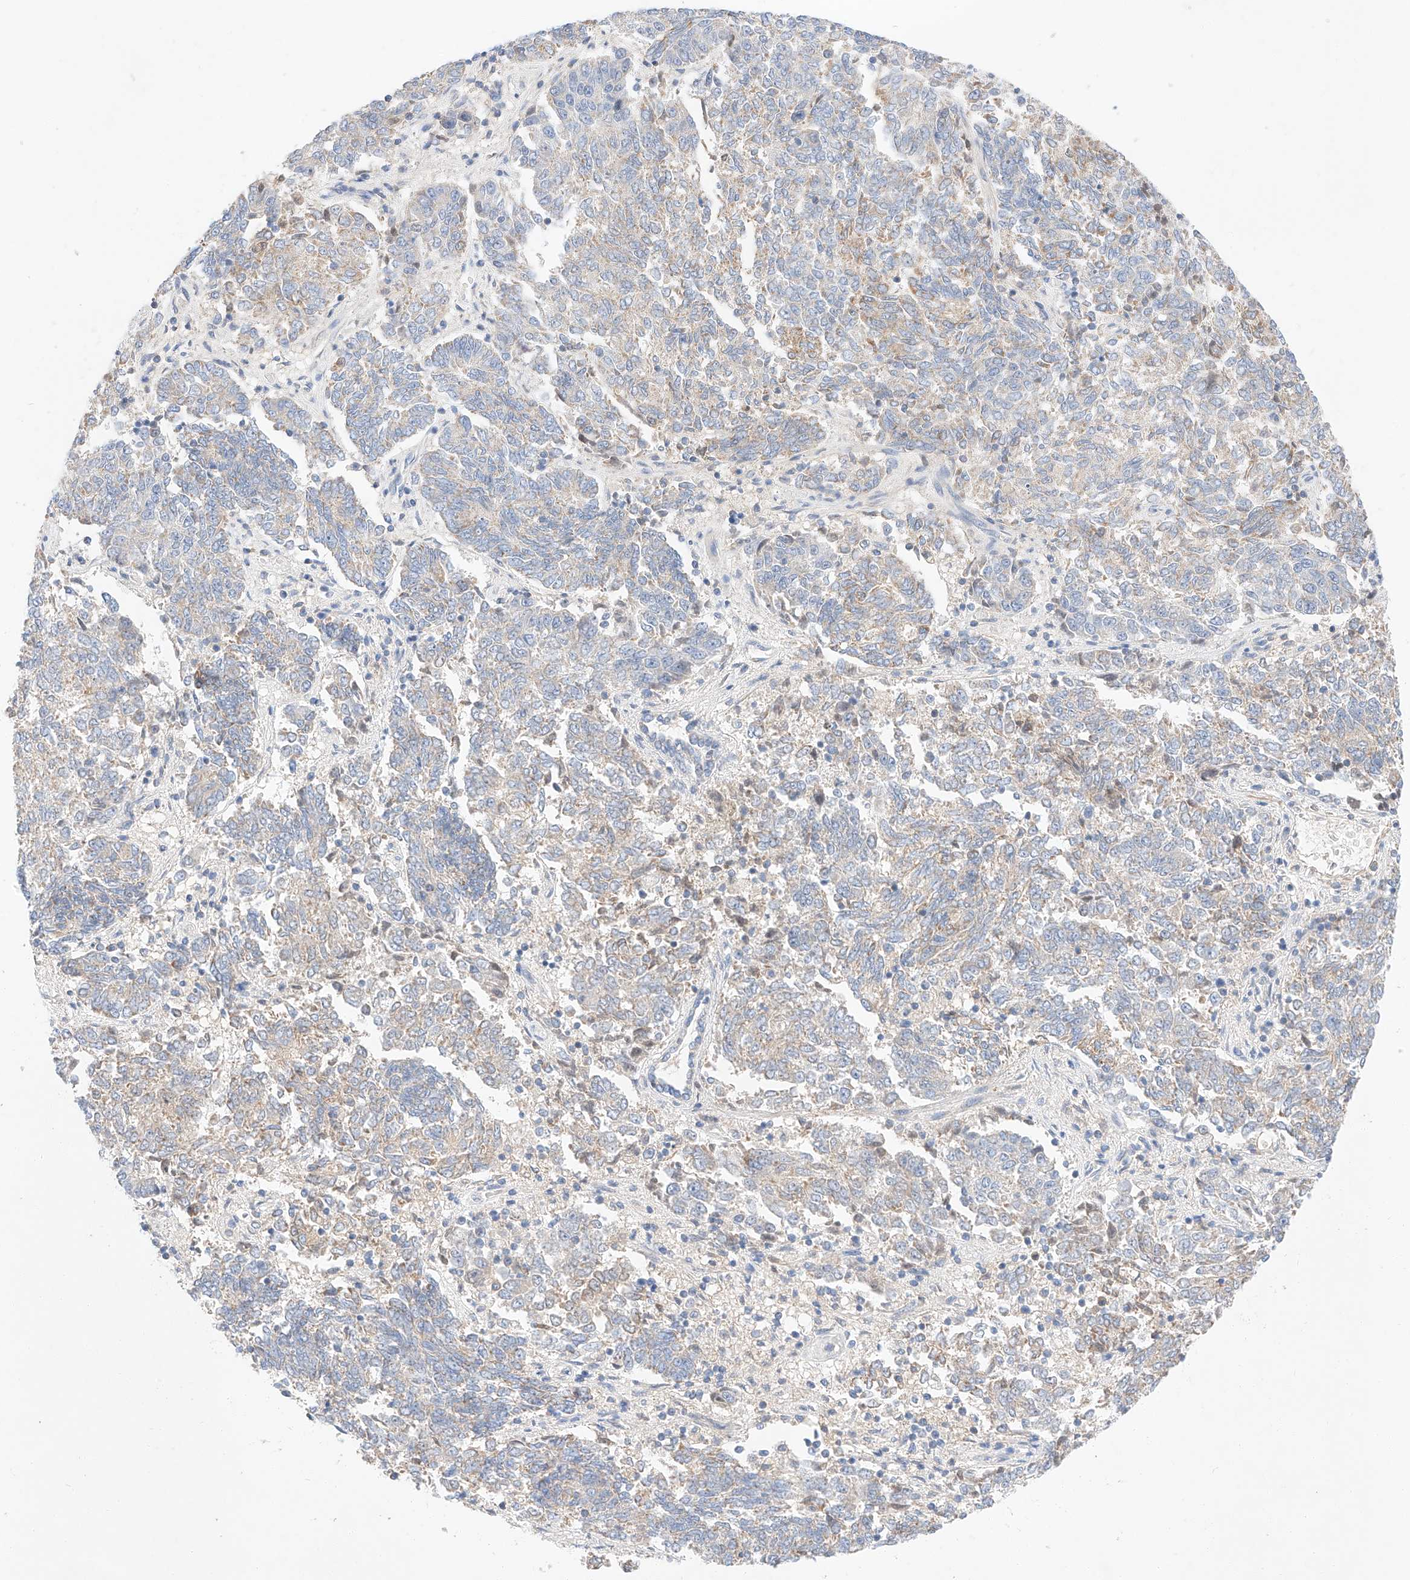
{"staining": {"intensity": "negative", "quantity": "none", "location": "none"}, "tissue": "endometrial cancer", "cell_type": "Tumor cells", "image_type": "cancer", "snomed": [{"axis": "morphology", "description": "Adenocarcinoma, NOS"}, {"axis": "topography", "description": "Endometrium"}], "caption": "A micrograph of human endometrial cancer (adenocarcinoma) is negative for staining in tumor cells.", "gene": "C6orf118", "patient": {"sex": "female", "age": 80}}